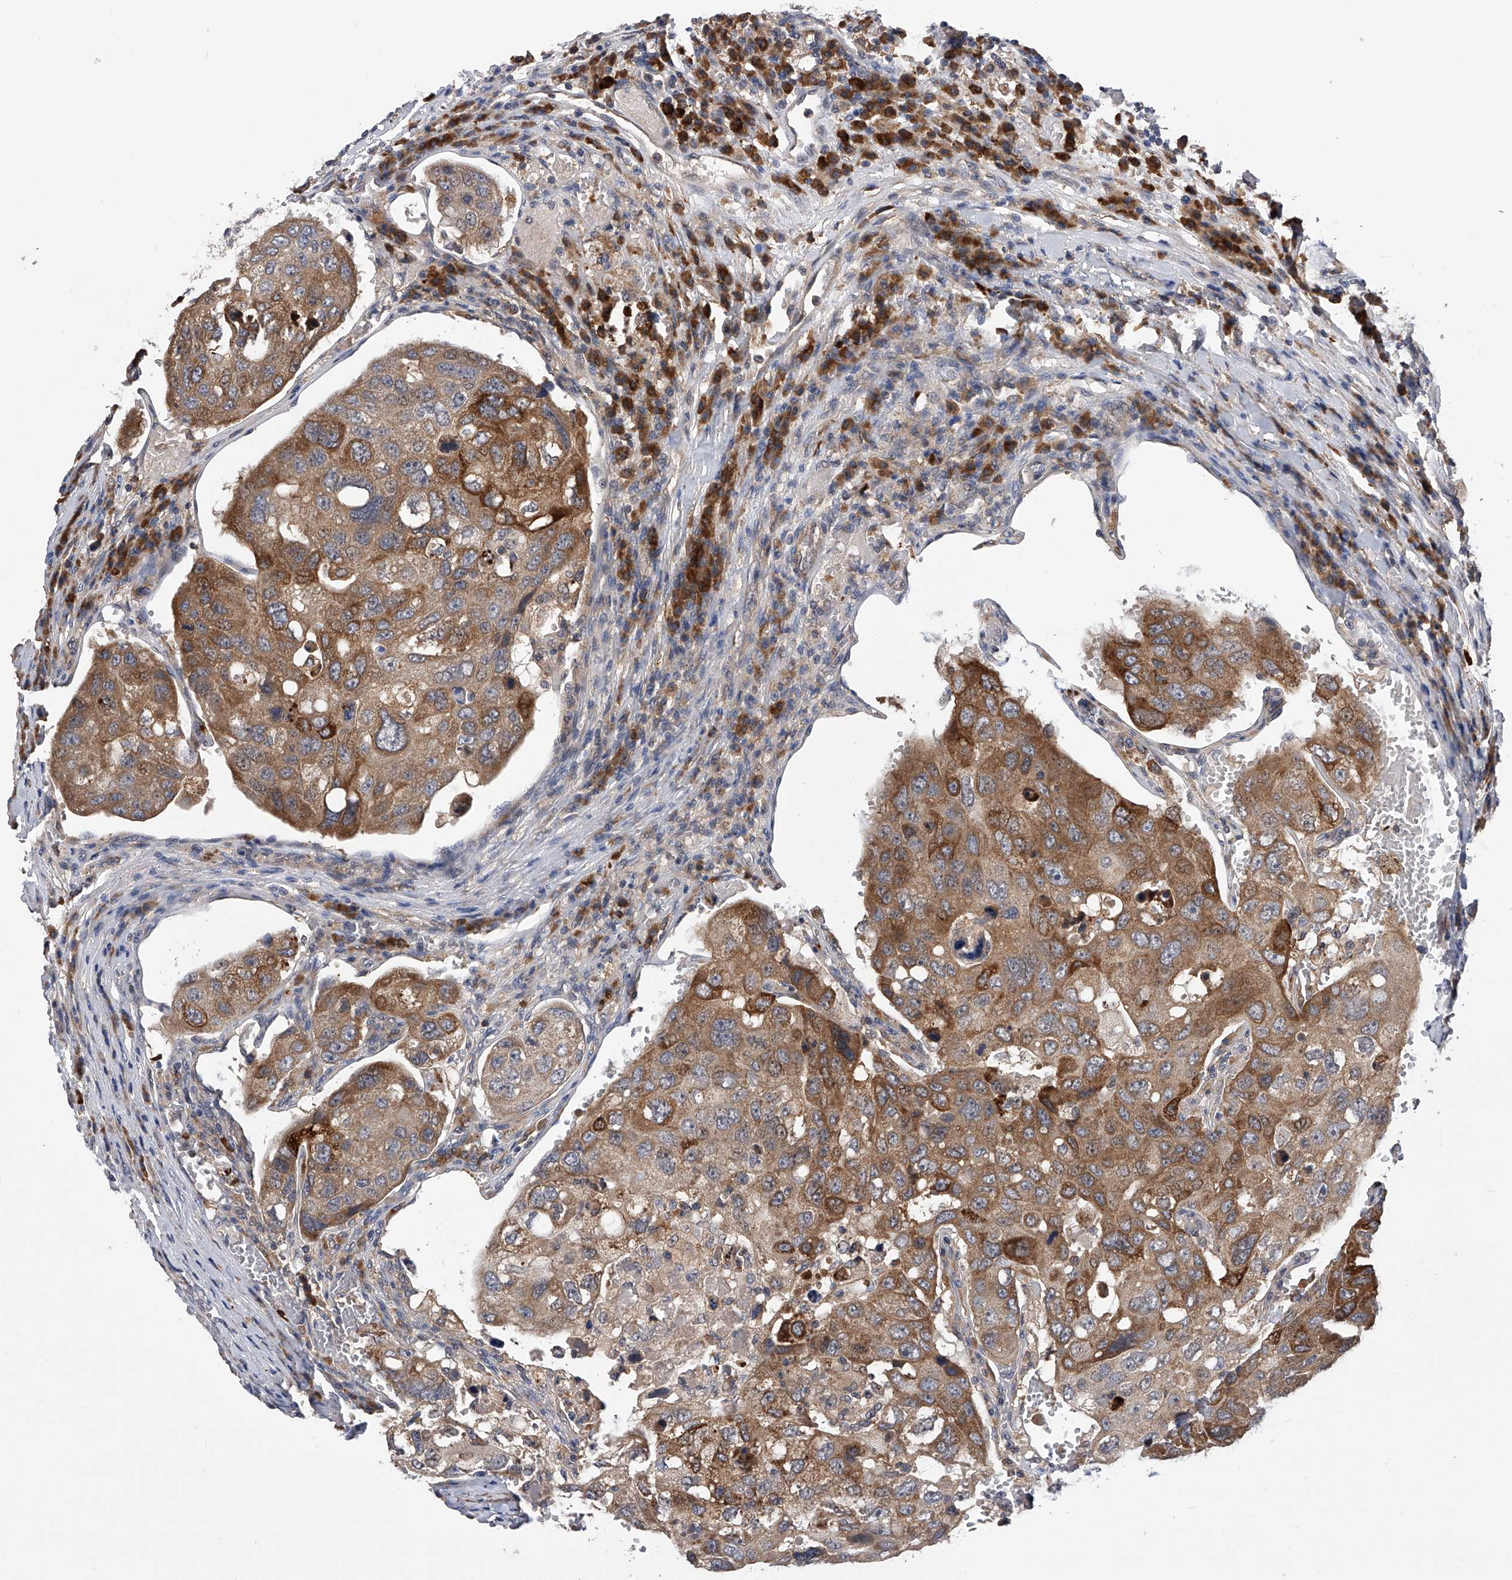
{"staining": {"intensity": "moderate", "quantity": ">75%", "location": "cytoplasmic/membranous"}, "tissue": "urothelial cancer", "cell_type": "Tumor cells", "image_type": "cancer", "snomed": [{"axis": "morphology", "description": "Urothelial carcinoma, High grade"}, {"axis": "topography", "description": "Lymph node"}, {"axis": "topography", "description": "Urinary bladder"}], "caption": "Immunohistochemistry (IHC) (DAB (3,3'-diaminobenzidine)) staining of urothelial cancer exhibits moderate cytoplasmic/membranous protein expression in about >75% of tumor cells. Using DAB (3,3'-diaminobenzidine) (brown) and hematoxylin (blue) stains, captured at high magnification using brightfield microscopy.", "gene": "SPOCK1", "patient": {"sex": "male", "age": 51}}